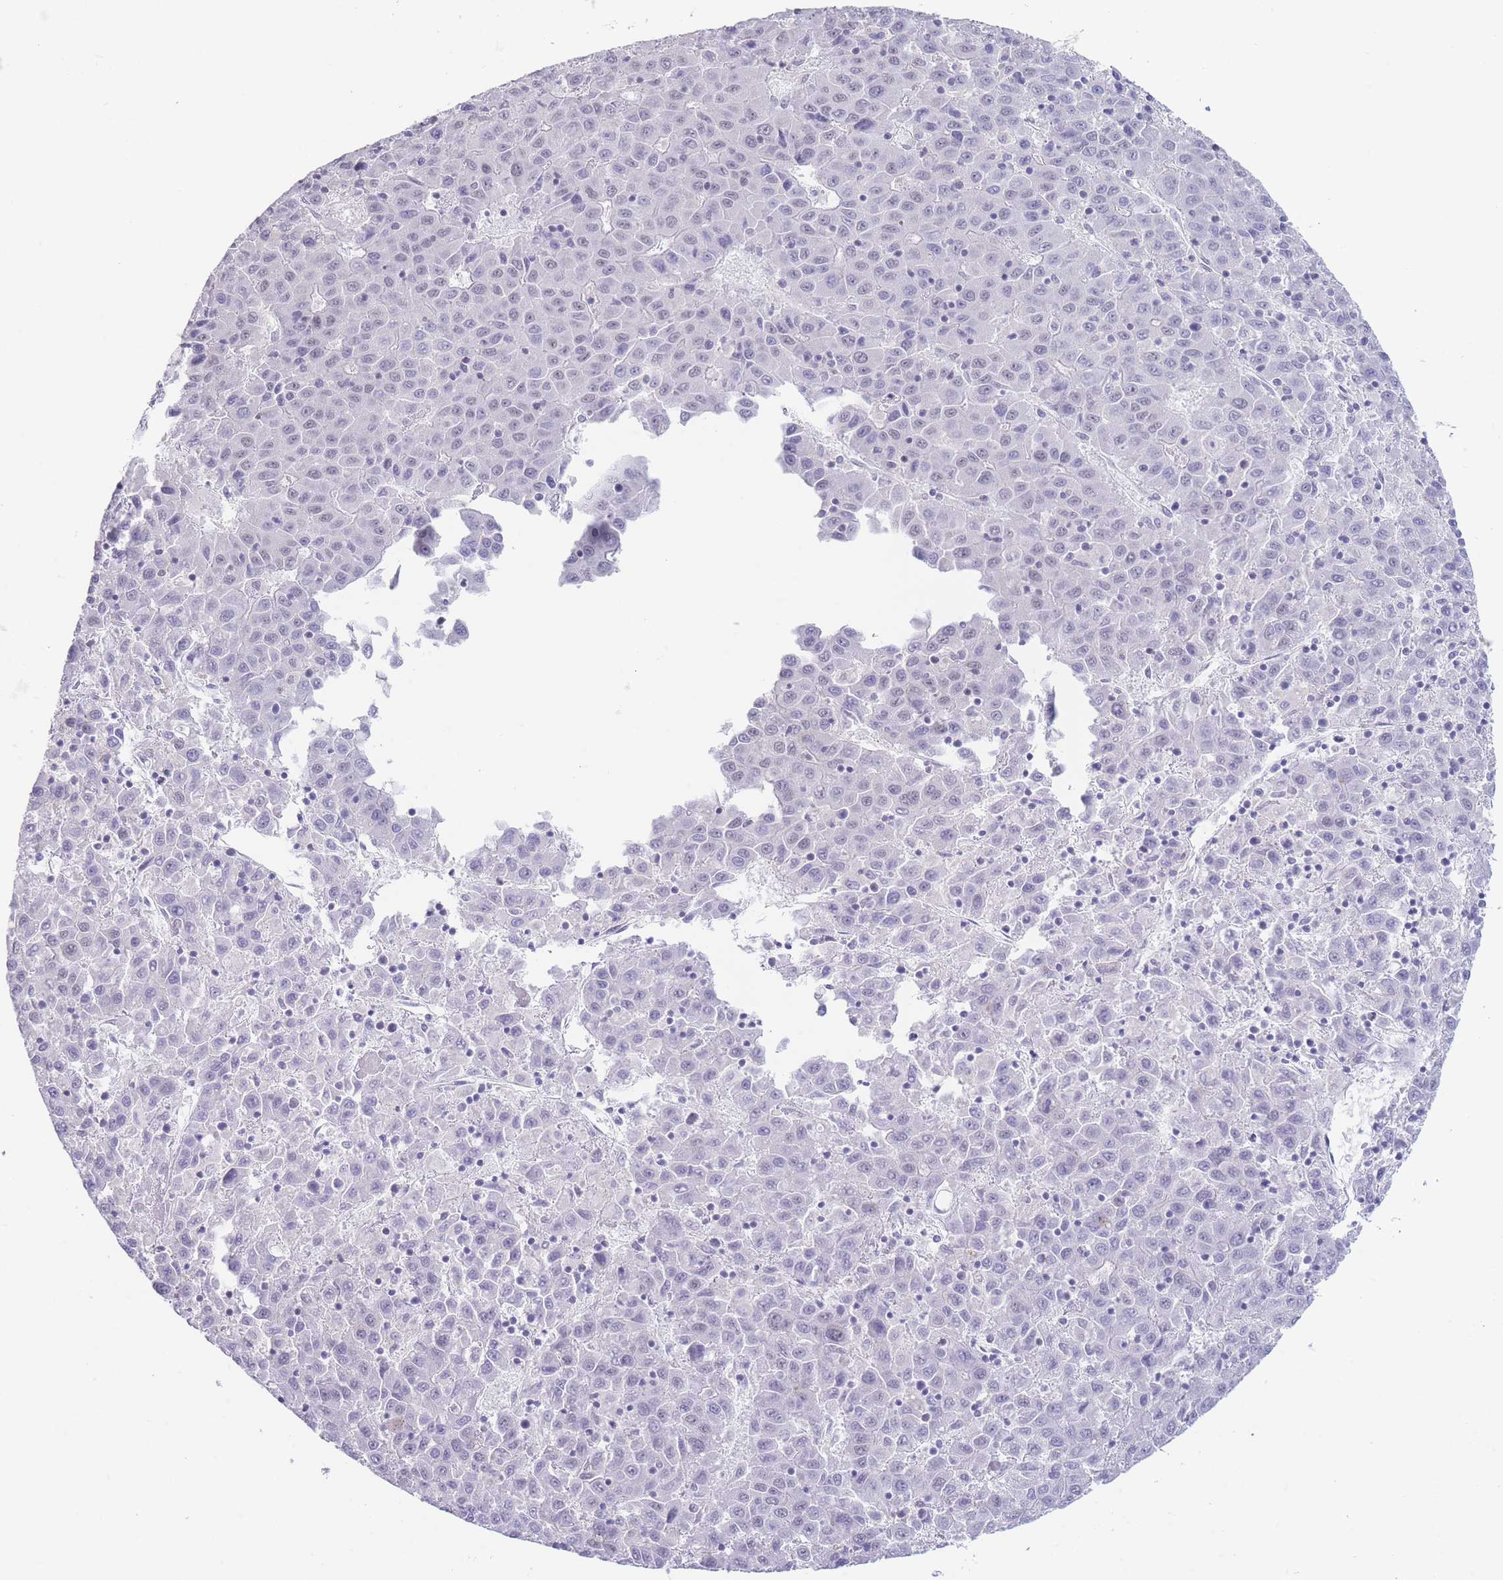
{"staining": {"intensity": "negative", "quantity": "none", "location": "none"}, "tissue": "liver cancer", "cell_type": "Tumor cells", "image_type": "cancer", "snomed": [{"axis": "morphology", "description": "Carcinoma, Hepatocellular, NOS"}, {"axis": "topography", "description": "Liver"}], "caption": "A histopathology image of liver cancer (hepatocellular carcinoma) stained for a protein exhibits no brown staining in tumor cells. The staining is performed using DAB brown chromogen with nuclei counter-stained in using hematoxylin.", "gene": "ASAP3", "patient": {"sex": "female", "age": 53}}